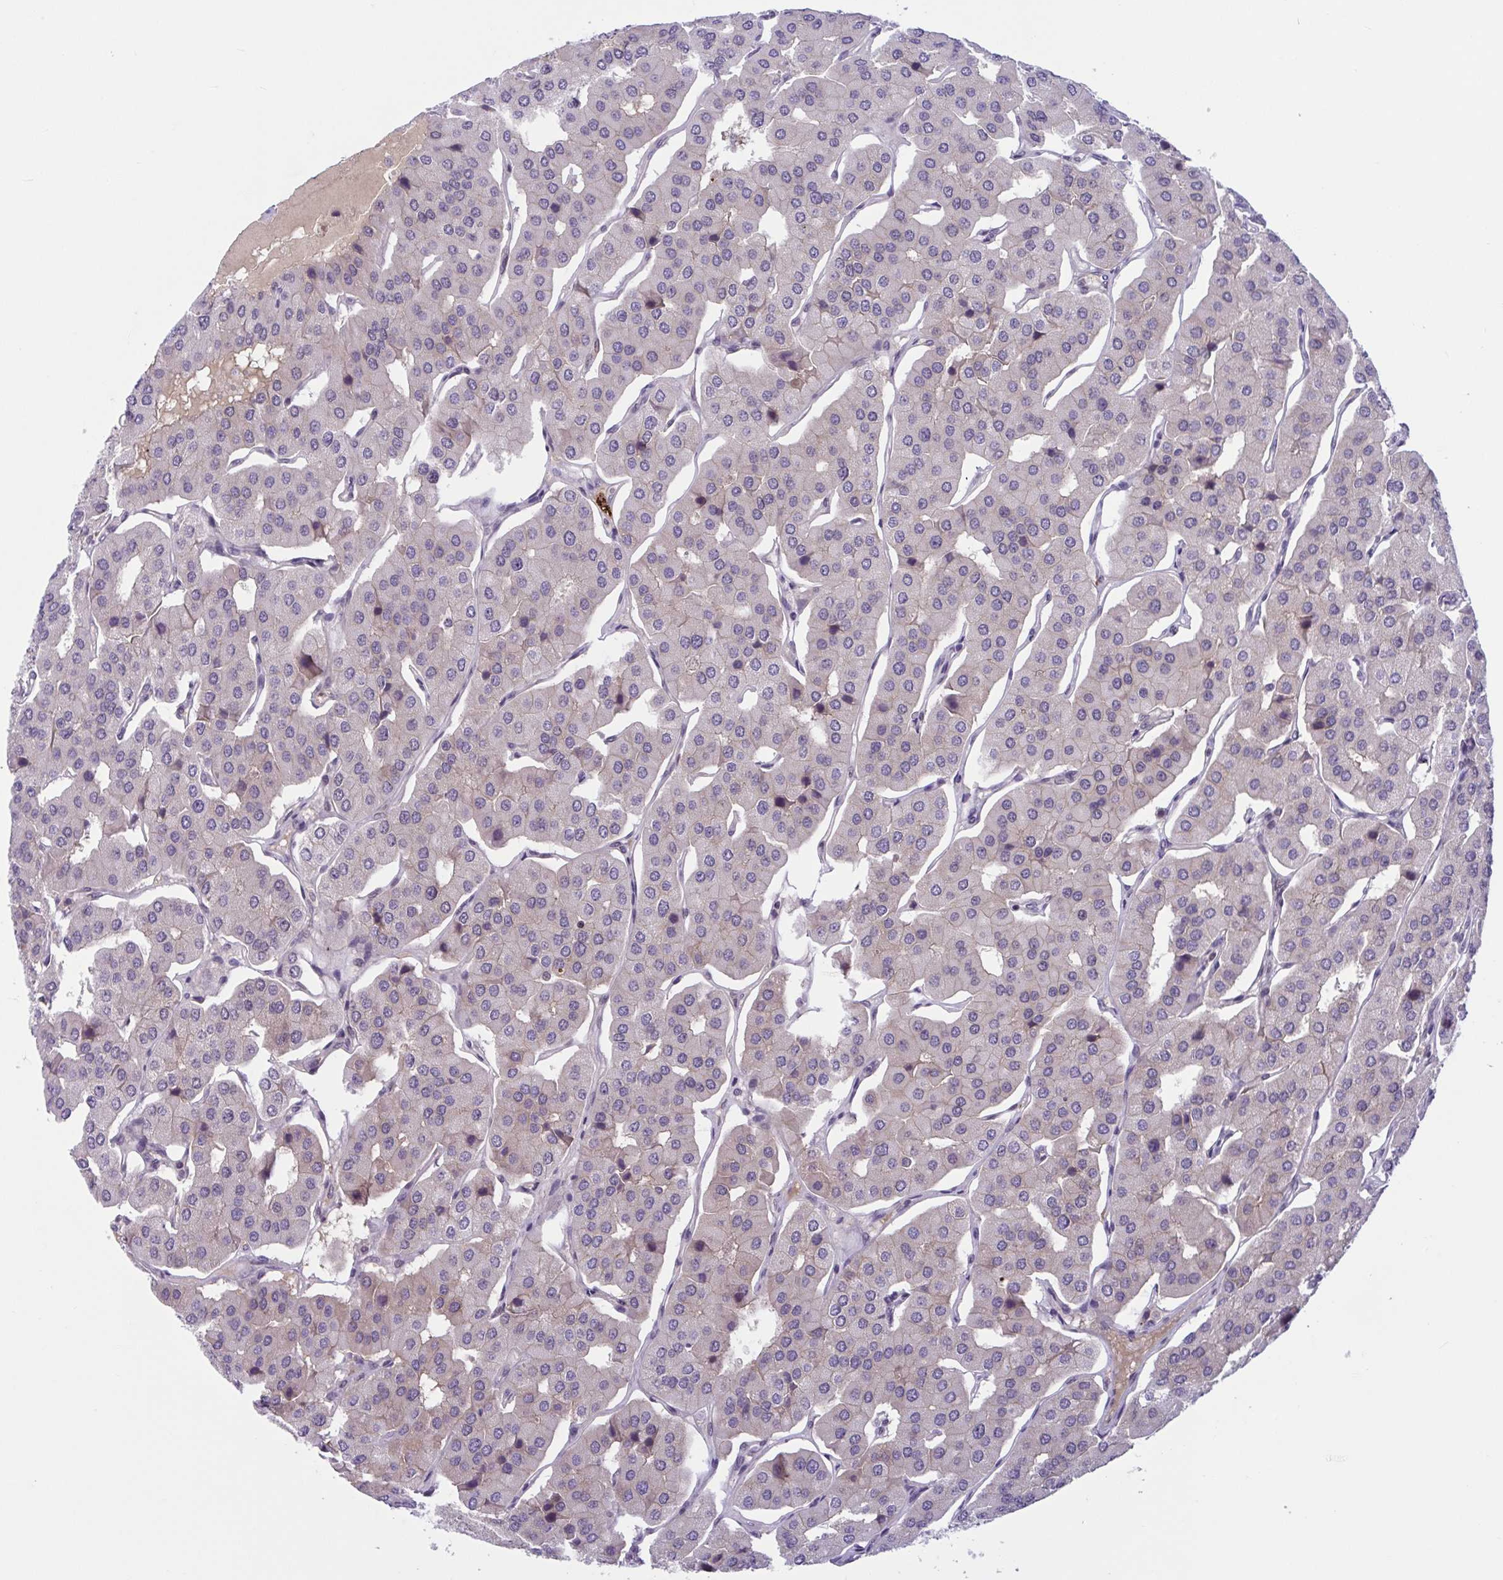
{"staining": {"intensity": "weak", "quantity": "<25%", "location": "cytoplasmic/membranous"}, "tissue": "parathyroid gland", "cell_type": "Glandular cells", "image_type": "normal", "snomed": [{"axis": "morphology", "description": "Normal tissue, NOS"}, {"axis": "morphology", "description": "Adenoma, NOS"}, {"axis": "topography", "description": "Parathyroid gland"}], "caption": "The IHC histopathology image has no significant positivity in glandular cells of parathyroid gland. (Stains: DAB immunohistochemistry with hematoxylin counter stain, Microscopy: brightfield microscopy at high magnification).", "gene": "TTC7B", "patient": {"sex": "female", "age": 86}}